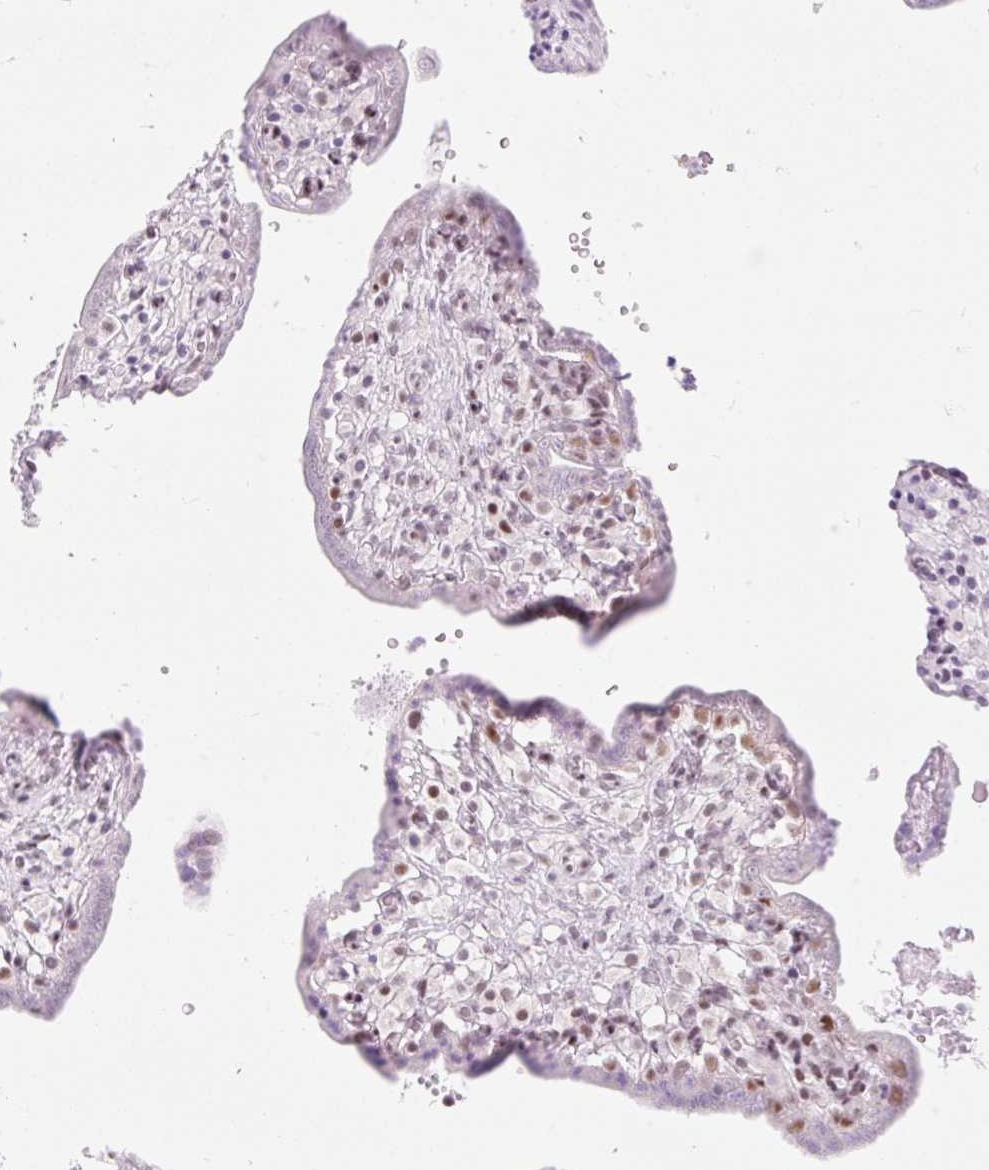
{"staining": {"intensity": "moderate", "quantity": "25%-75%", "location": "nuclear"}, "tissue": "placenta", "cell_type": "Trophoblastic cells", "image_type": "normal", "snomed": [{"axis": "morphology", "description": "Normal tissue, NOS"}, {"axis": "topography", "description": "Placenta"}], "caption": "A high-resolution micrograph shows immunohistochemistry (IHC) staining of unremarkable placenta, which reveals moderate nuclear positivity in approximately 25%-75% of trophoblastic cells.", "gene": "H2BW1", "patient": {"sex": "female", "age": 37}}